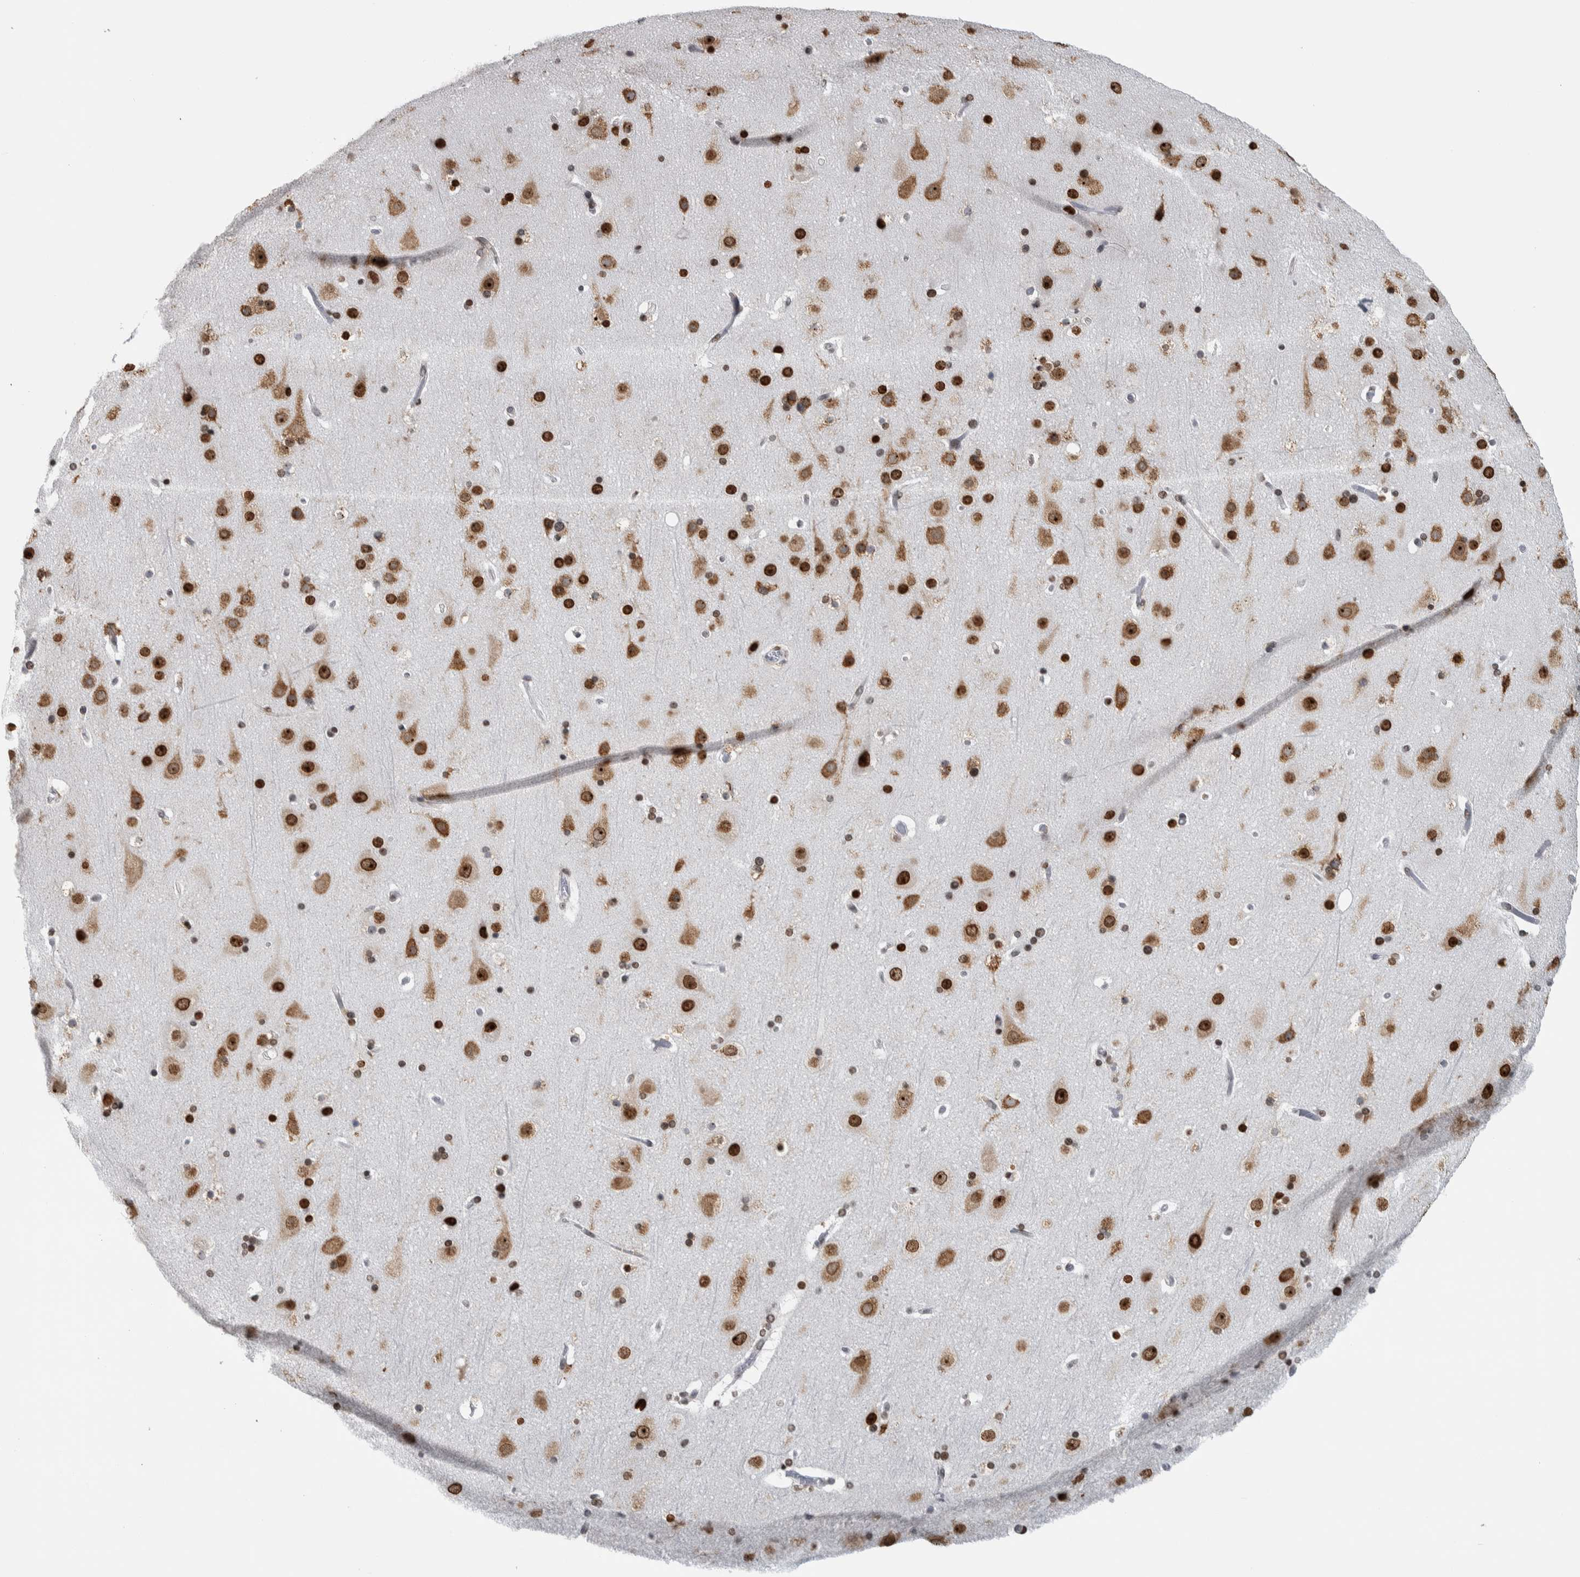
{"staining": {"intensity": "weak", "quantity": "25%-75%", "location": "nuclear"}, "tissue": "cerebral cortex", "cell_type": "Endothelial cells", "image_type": "normal", "snomed": [{"axis": "morphology", "description": "Normal tissue, NOS"}, {"axis": "topography", "description": "Cerebral cortex"}], "caption": "The histopathology image reveals a brown stain indicating the presence of a protein in the nuclear of endothelial cells in cerebral cortex.", "gene": "TOP2B", "patient": {"sex": "male", "age": 57}}